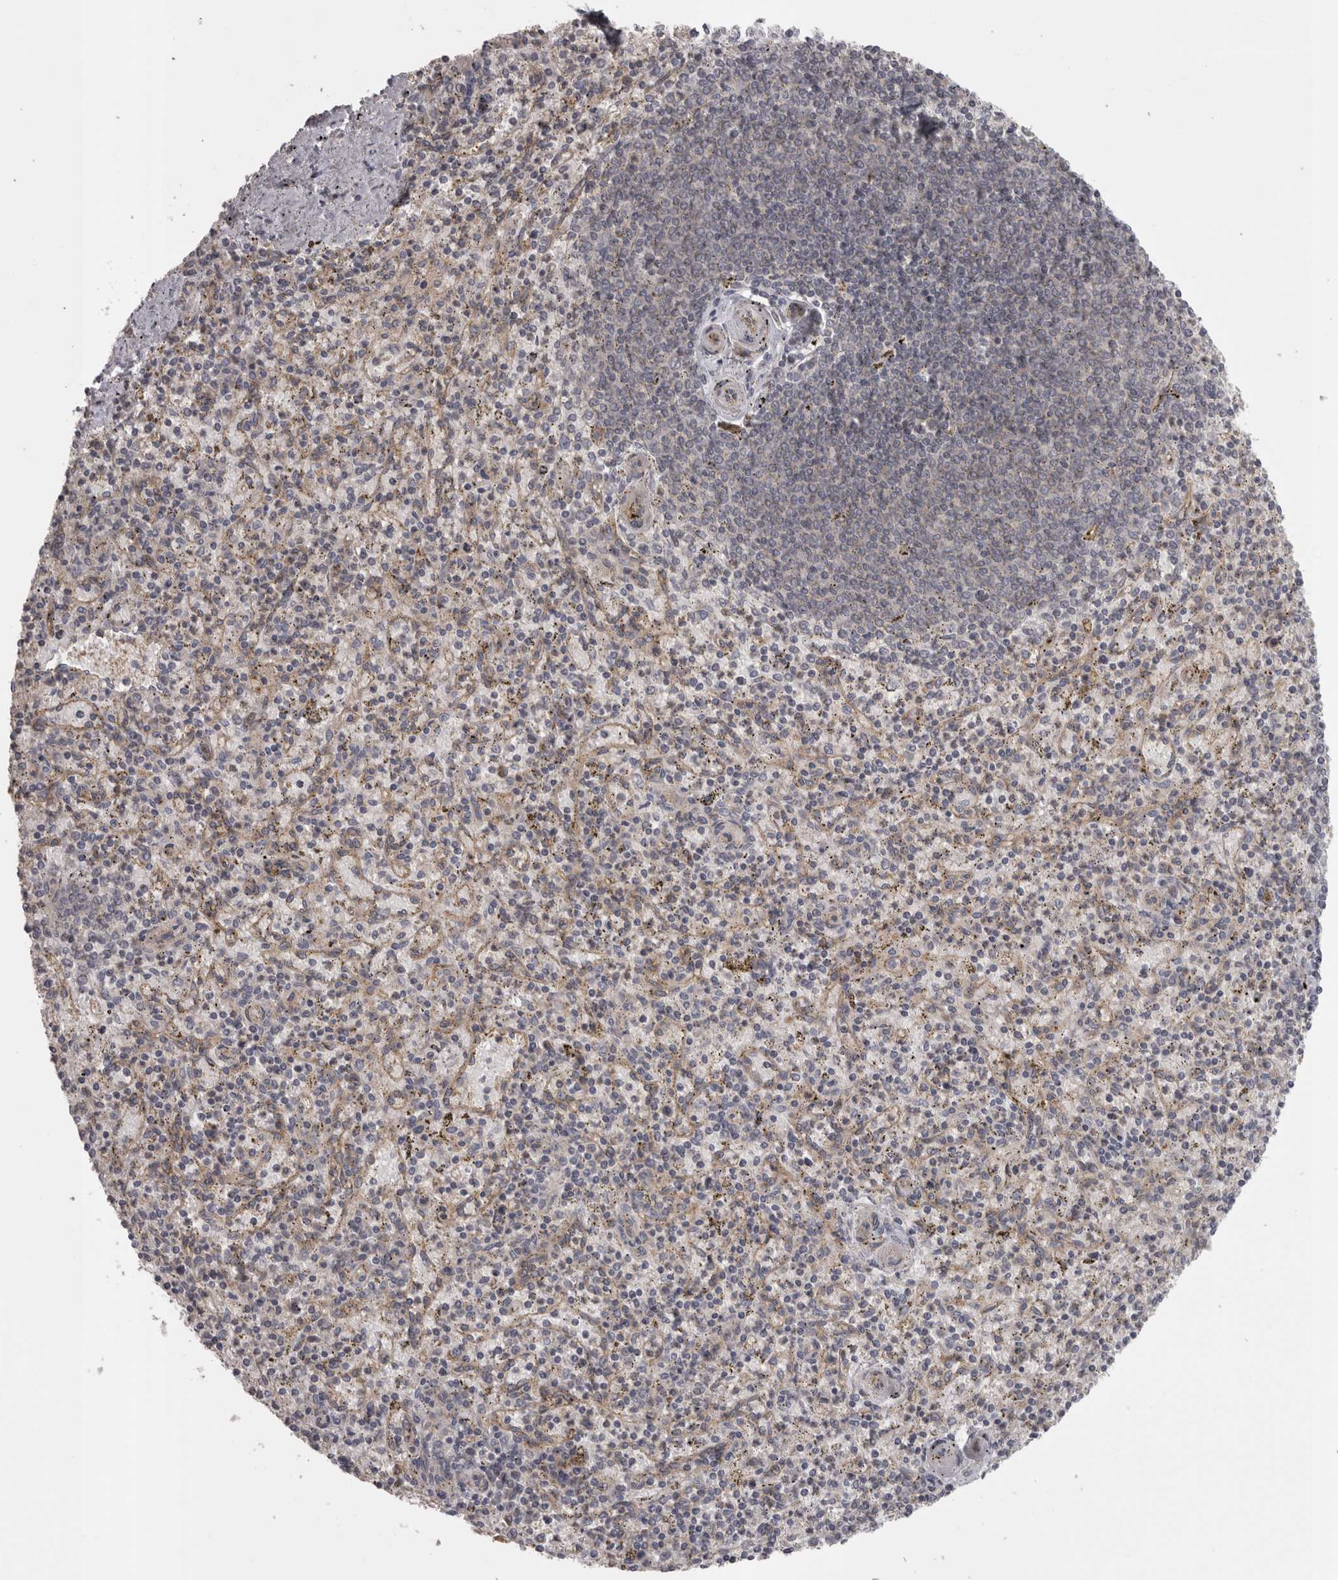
{"staining": {"intensity": "negative", "quantity": "none", "location": "none"}, "tissue": "spleen", "cell_type": "Cells in red pulp", "image_type": "normal", "snomed": [{"axis": "morphology", "description": "Normal tissue, NOS"}, {"axis": "topography", "description": "Spleen"}], "caption": "This is a histopathology image of immunohistochemistry staining of unremarkable spleen, which shows no expression in cells in red pulp. (Stains: DAB immunohistochemistry with hematoxylin counter stain, Microscopy: brightfield microscopy at high magnification).", "gene": "SLCO5A1", "patient": {"sex": "male", "age": 72}}